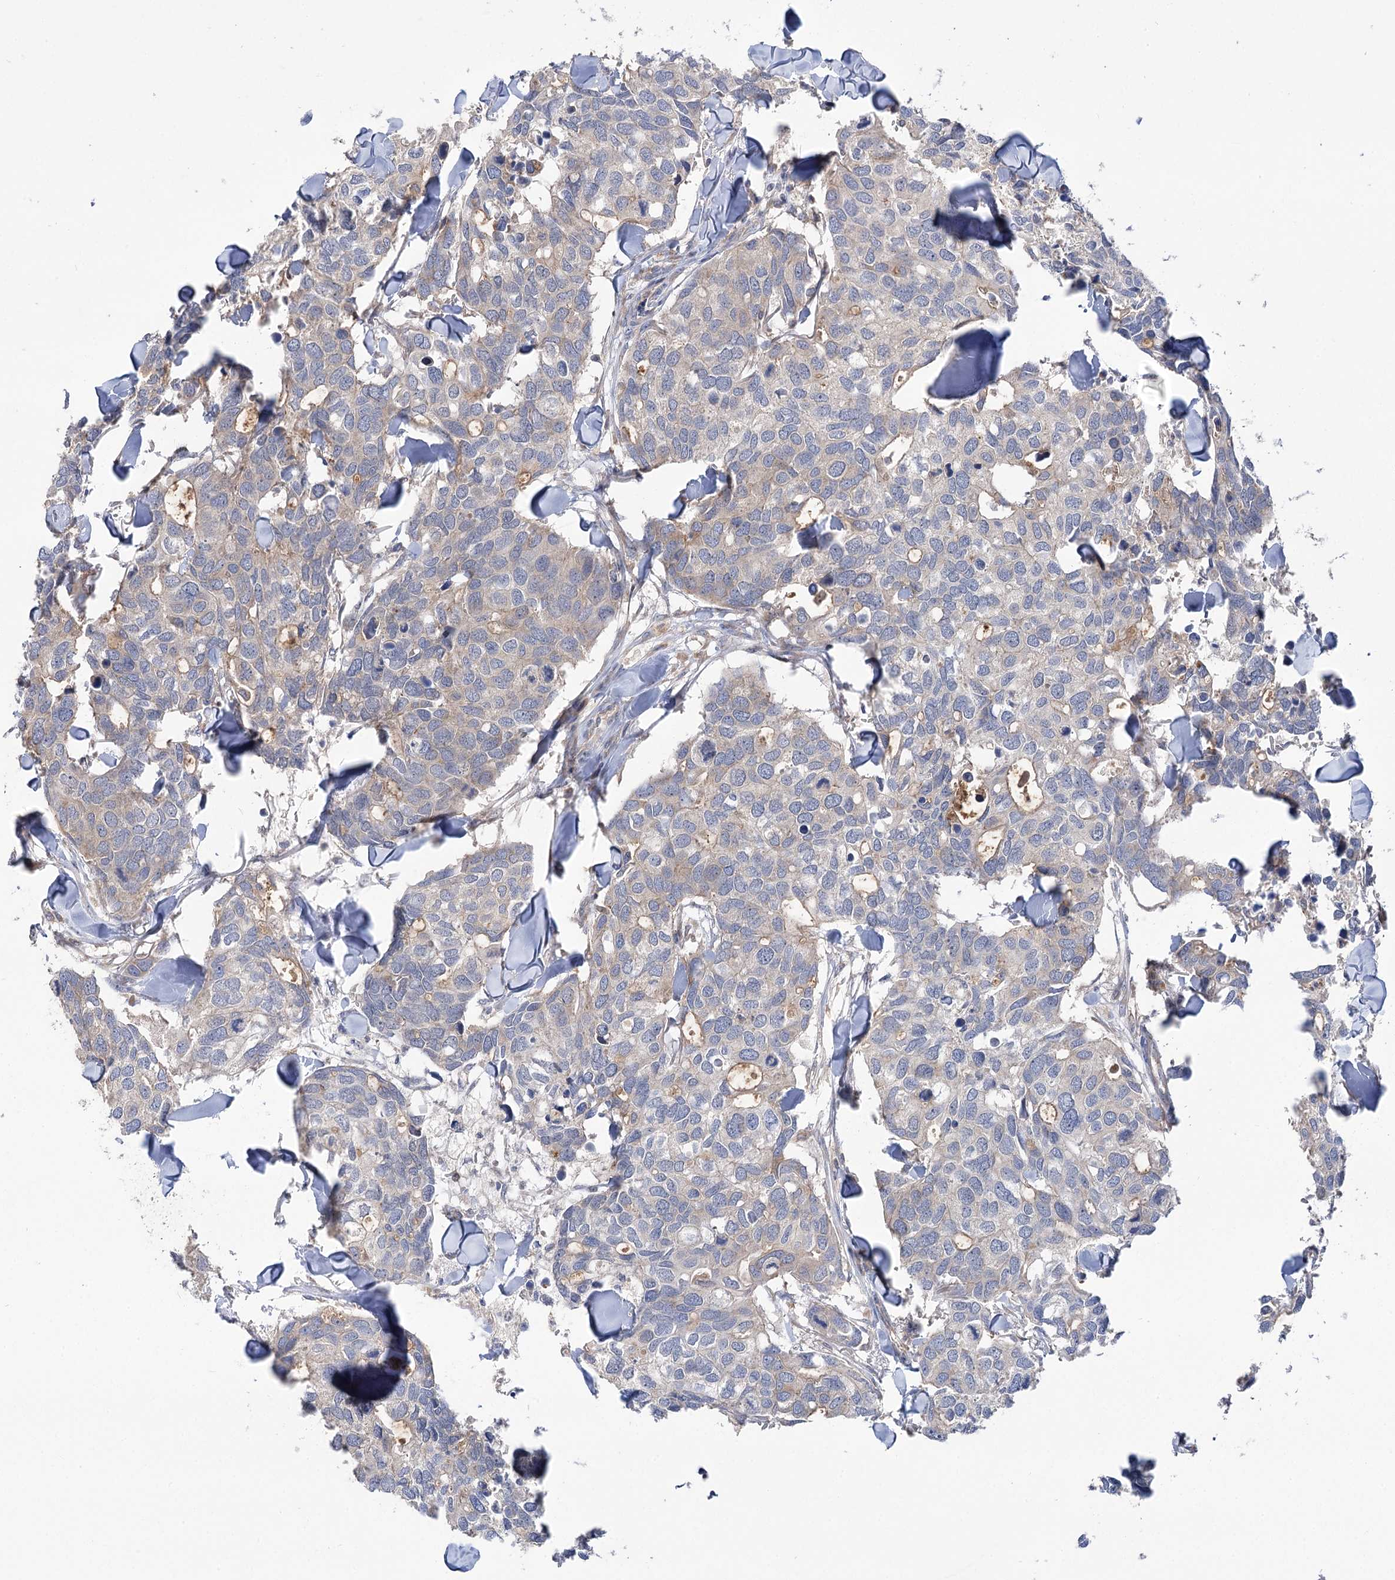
{"staining": {"intensity": "weak", "quantity": "25%-75%", "location": "cytoplasmic/membranous"}, "tissue": "breast cancer", "cell_type": "Tumor cells", "image_type": "cancer", "snomed": [{"axis": "morphology", "description": "Duct carcinoma"}, {"axis": "topography", "description": "Breast"}], "caption": "IHC micrograph of human breast cancer (invasive ductal carcinoma) stained for a protein (brown), which shows low levels of weak cytoplasmic/membranous expression in approximately 25%-75% of tumor cells.", "gene": "VPS37B", "patient": {"sex": "female", "age": 83}}